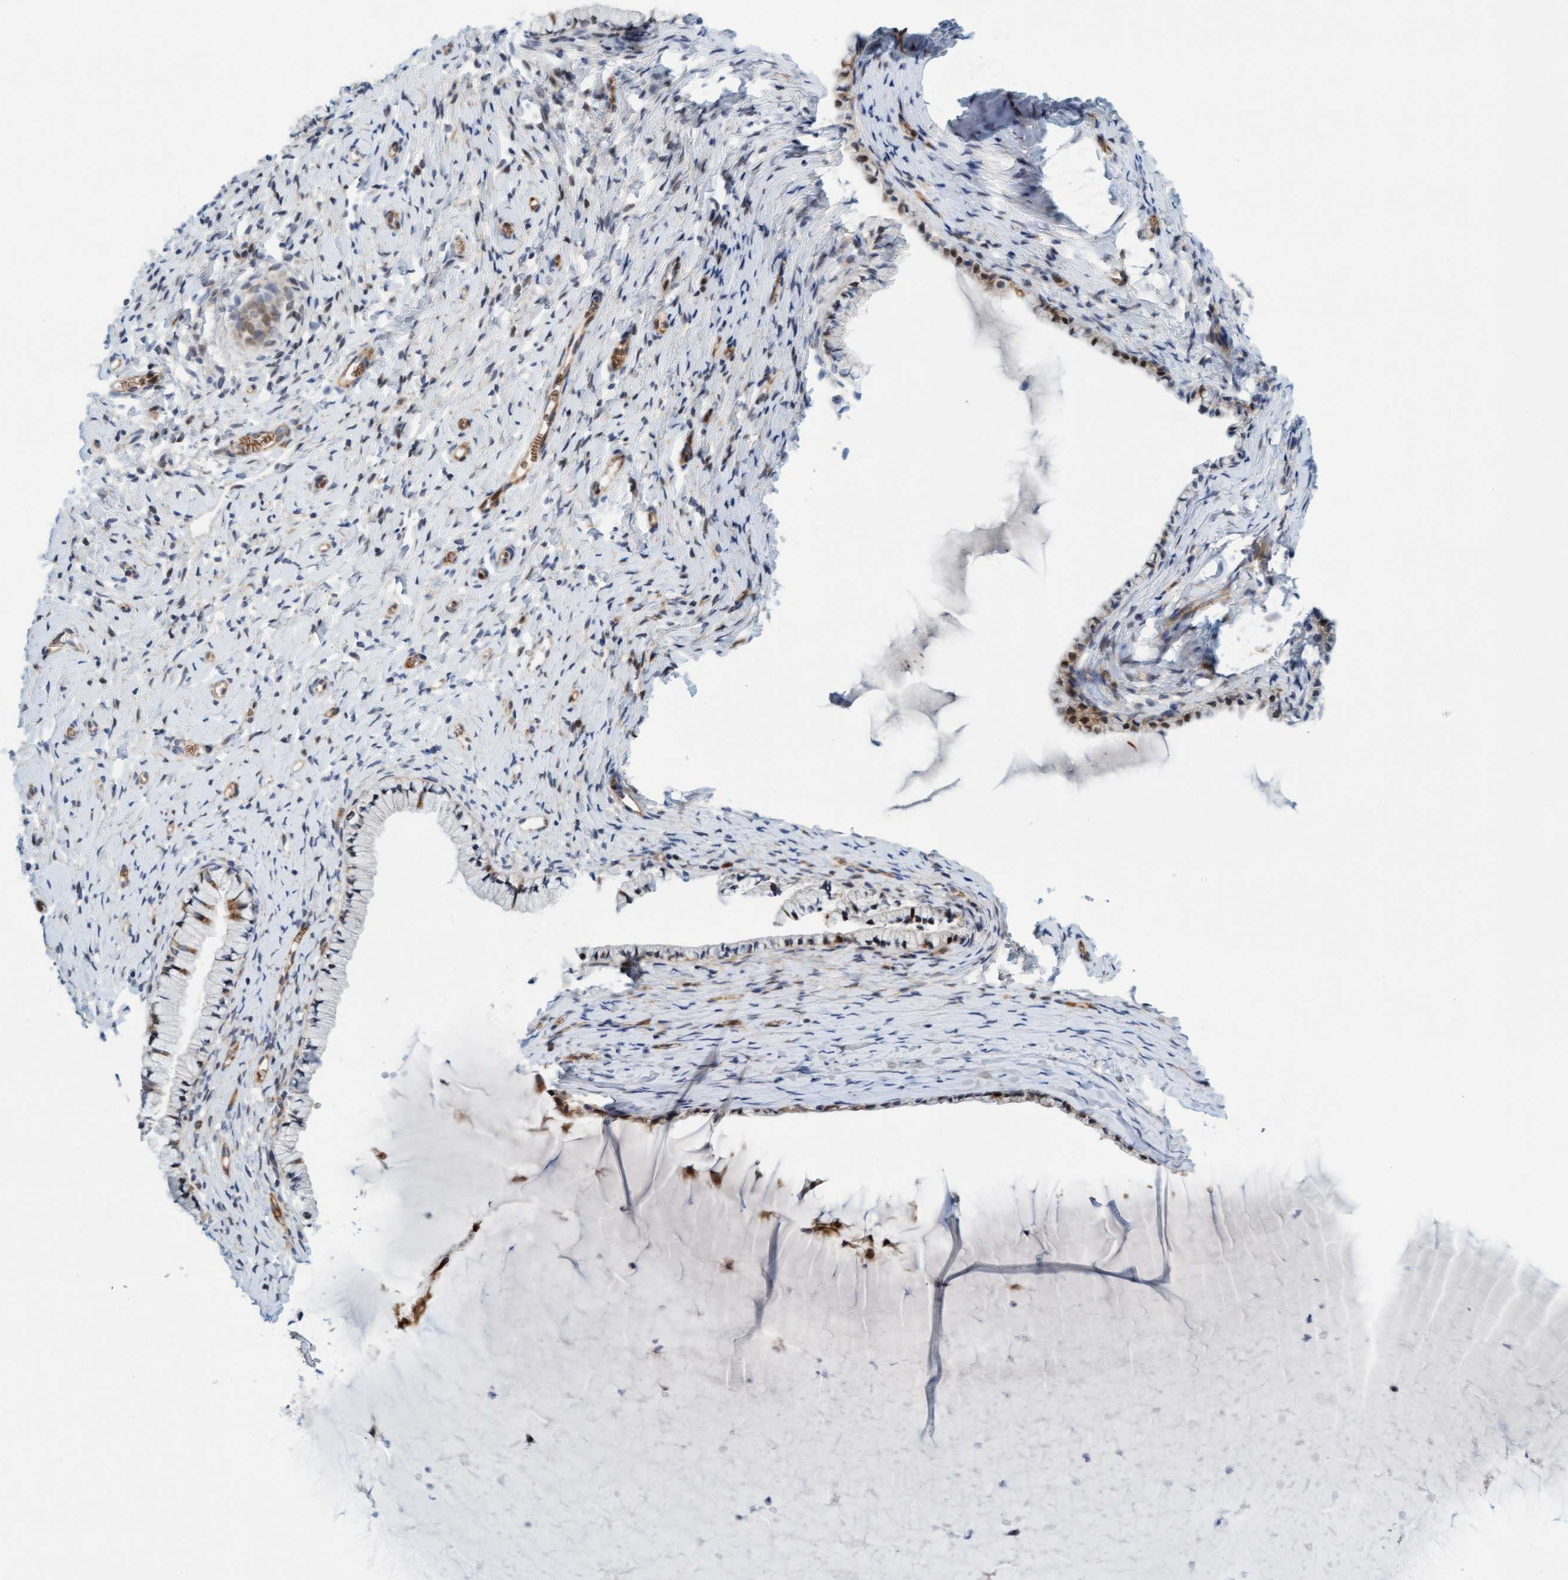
{"staining": {"intensity": "moderate", "quantity": "<25%", "location": "cytoplasmic/membranous"}, "tissue": "cervix", "cell_type": "Glandular cells", "image_type": "normal", "snomed": [{"axis": "morphology", "description": "Normal tissue, NOS"}, {"axis": "topography", "description": "Cervix"}], "caption": "The micrograph displays immunohistochemical staining of benign cervix. There is moderate cytoplasmic/membranous staining is identified in about <25% of glandular cells.", "gene": "EIF4EBP1", "patient": {"sex": "female", "age": 72}}